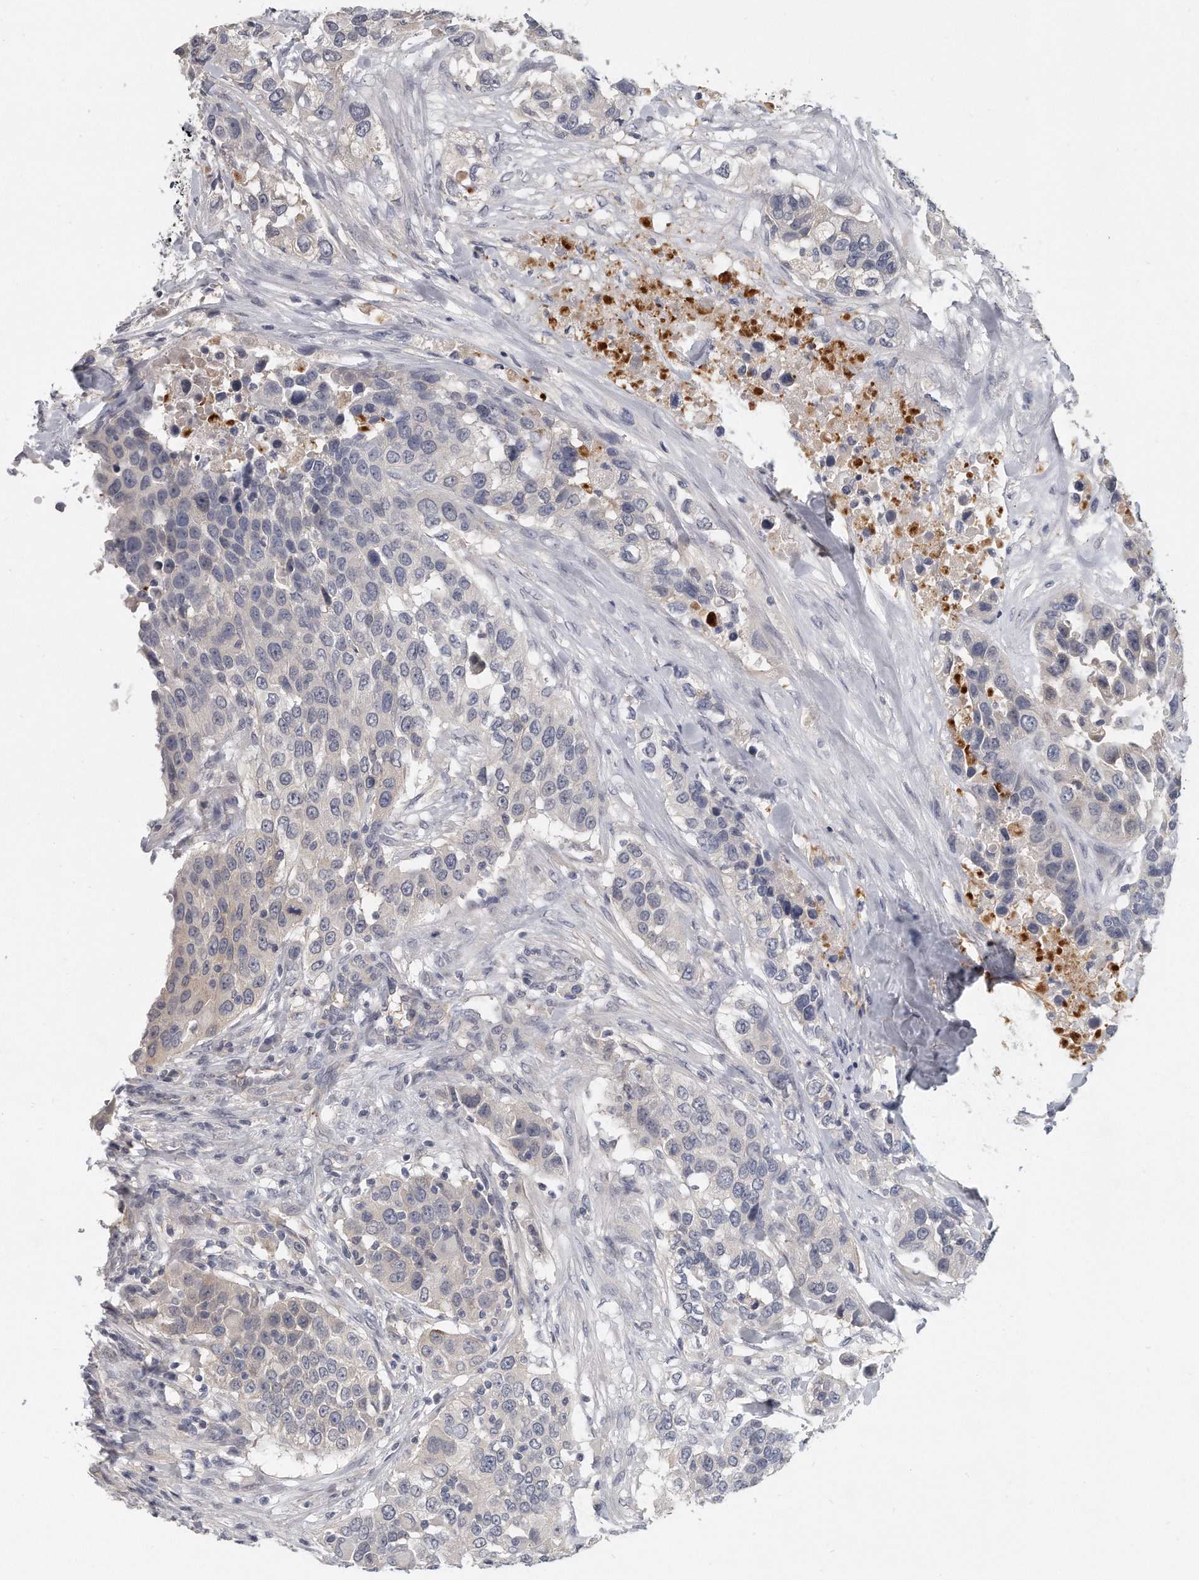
{"staining": {"intensity": "negative", "quantity": "none", "location": "none"}, "tissue": "urothelial cancer", "cell_type": "Tumor cells", "image_type": "cancer", "snomed": [{"axis": "morphology", "description": "Urothelial carcinoma, High grade"}, {"axis": "topography", "description": "Urinary bladder"}], "caption": "Immunohistochemical staining of urothelial cancer shows no significant expression in tumor cells.", "gene": "KLHL7", "patient": {"sex": "female", "age": 80}}